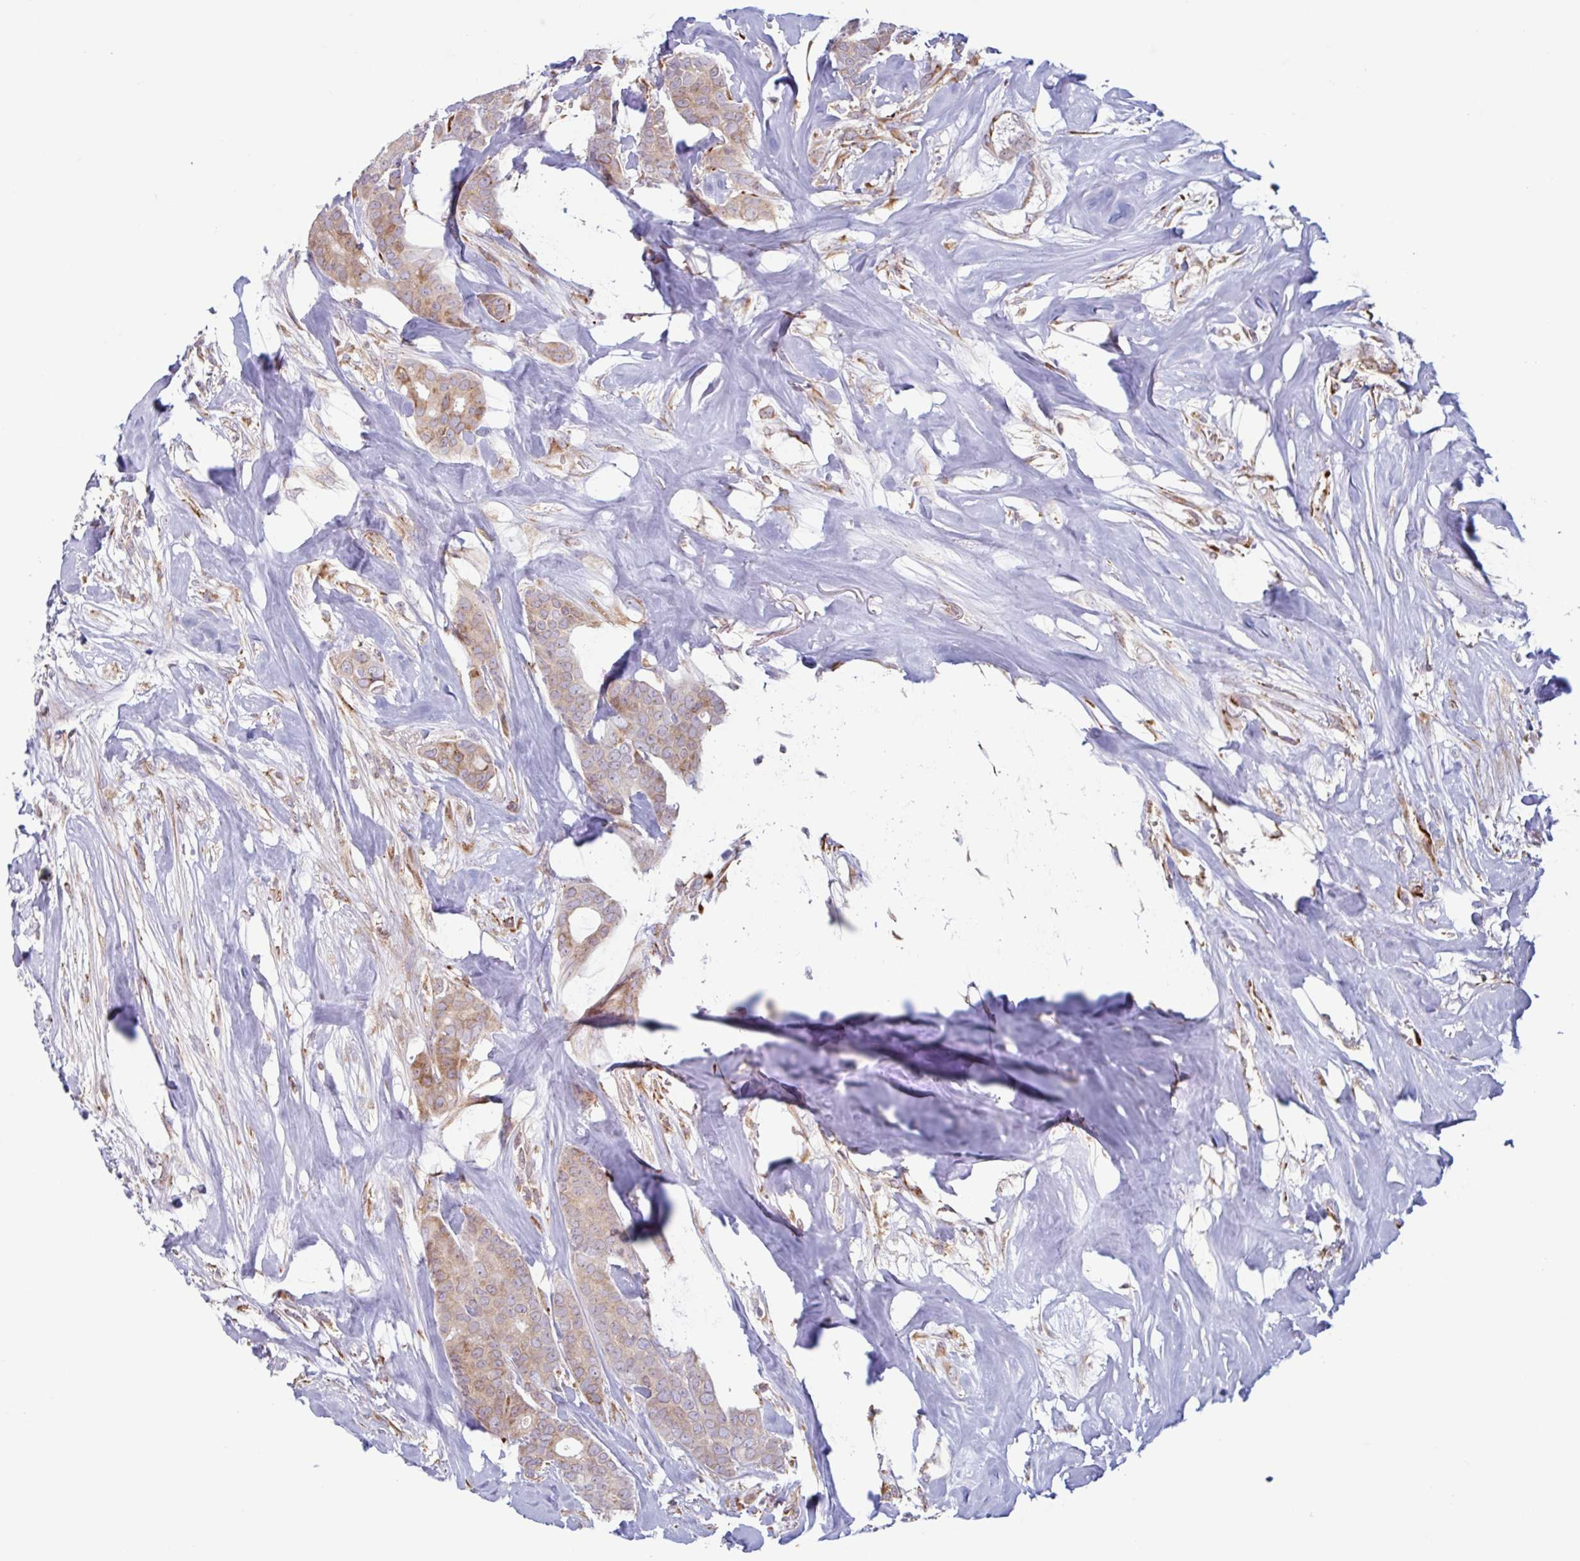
{"staining": {"intensity": "moderate", "quantity": "25%-75%", "location": "cytoplasmic/membranous"}, "tissue": "breast cancer", "cell_type": "Tumor cells", "image_type": "cancer", "snomed": [{"axis": "morphology", "description": "Duct carcinoma"}, {"axis": "topography", "description": "Breast"}], "caption": "Tumor cells show medium levels of moderate cytoplasmic/membranous positivity in about 25%-75% of cells in intraductal carcinoma (breast). (DAB (3,3'-diaminobenzidine) IHC, brown staining for protein, blue staining for nuclei).", "gene": "RIT1", "patient": {"sex": "female", "age": 84}}